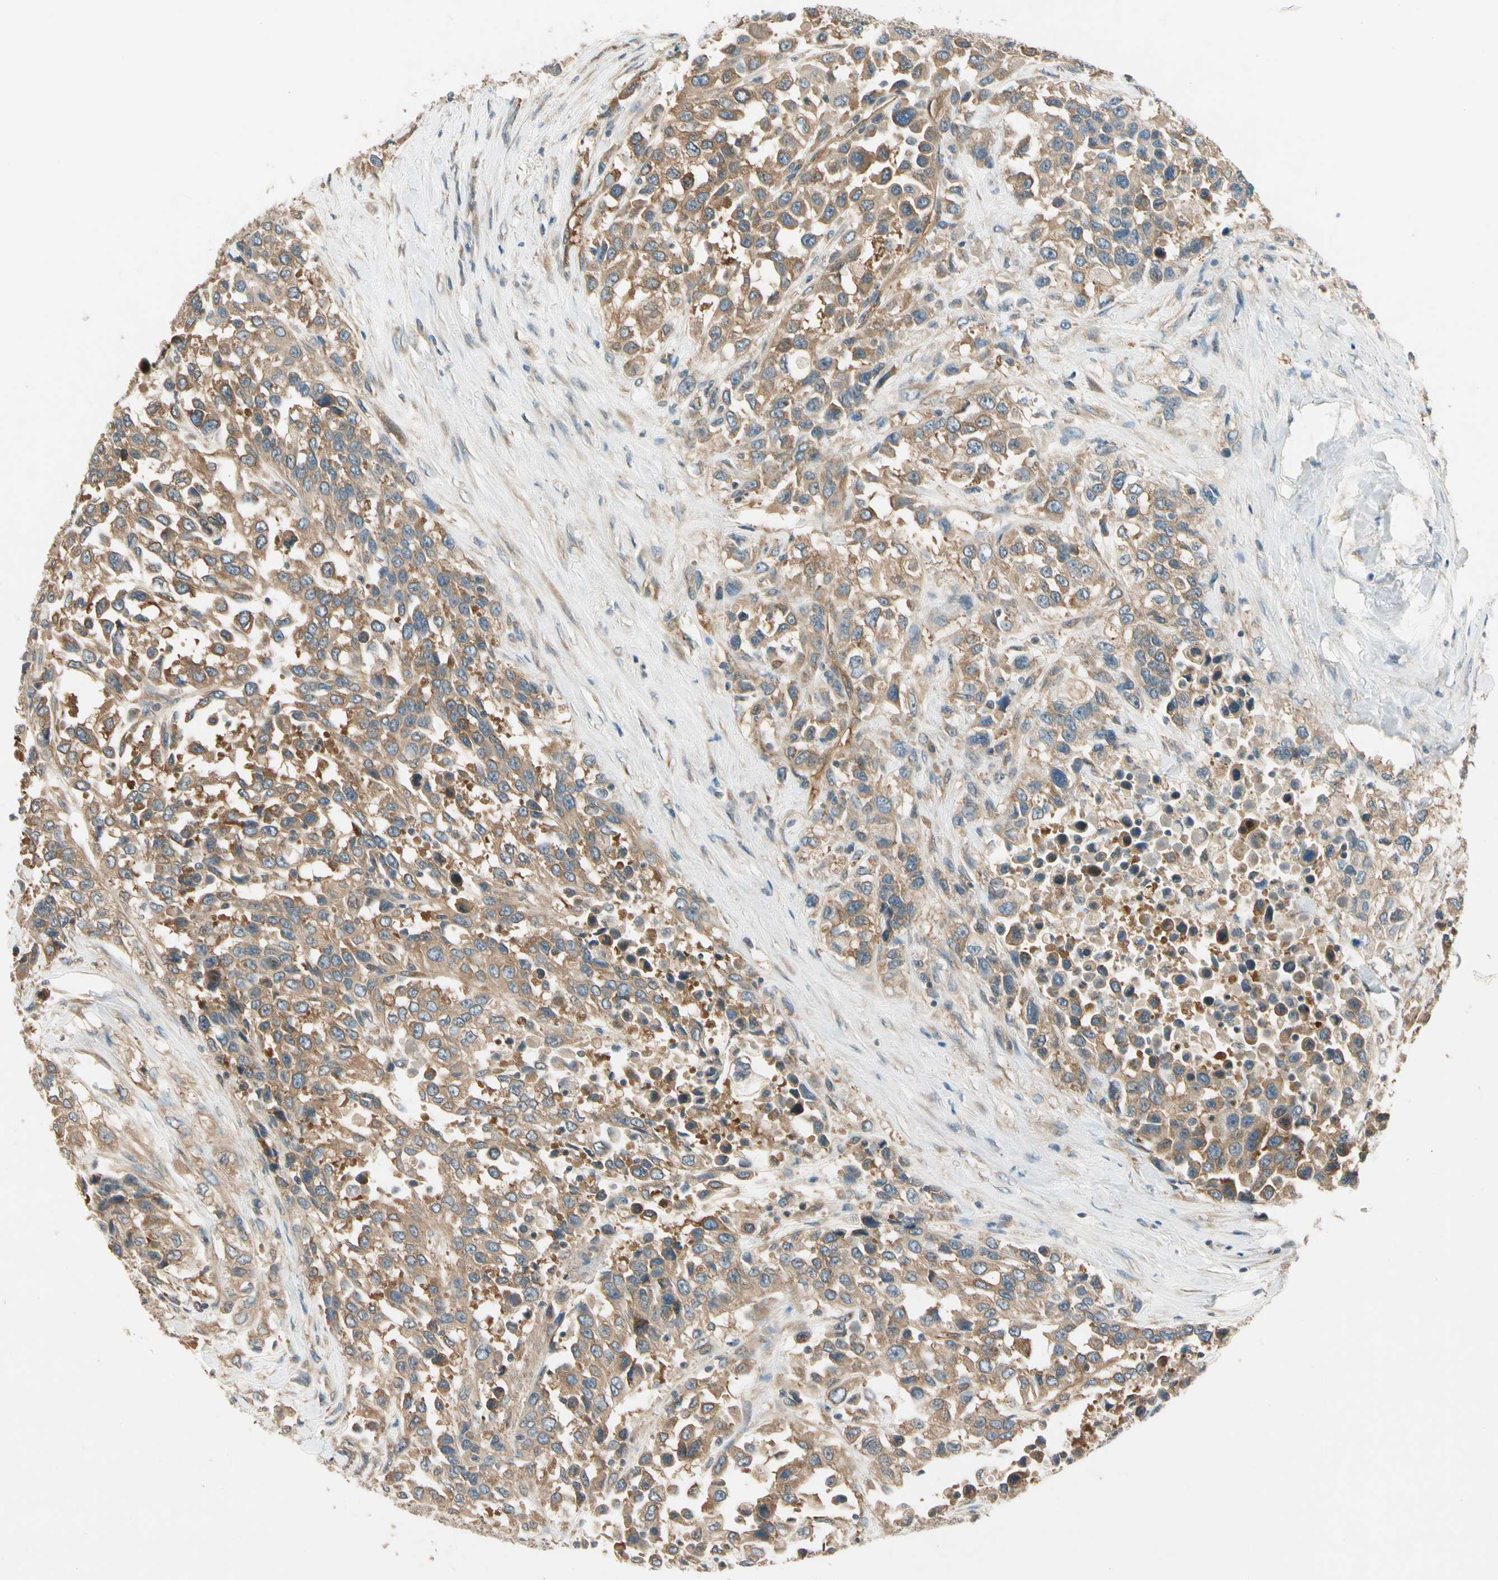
{"staining": {"intensity": "weak", "quantity": ">75%", "location": "cytoplasmic/membranous"}, "tissue": "urothelial cancer", "cell_type": "Tumor cells", "image_type": "cancer", "snomed": [{"axis": "morphology", "description": "Urothelial carcinoma, High grade"}, {"axis": "topography", "description": "Urinary bladder"}], "caption": "Immunohistochemistry staining of urothelial cancer, which reveals low levels of weak cytoplasmic/membranous expression in approximately >75% of tumor cells indicating weak cytoplasmic/membranous protein expression. The staining was performed using DAB (brown) for protein detection and nuclei were counterstained in hematoxylin (blue).", "gene": "ROCK2", "patient": {"sex": "female", "age": 80}}